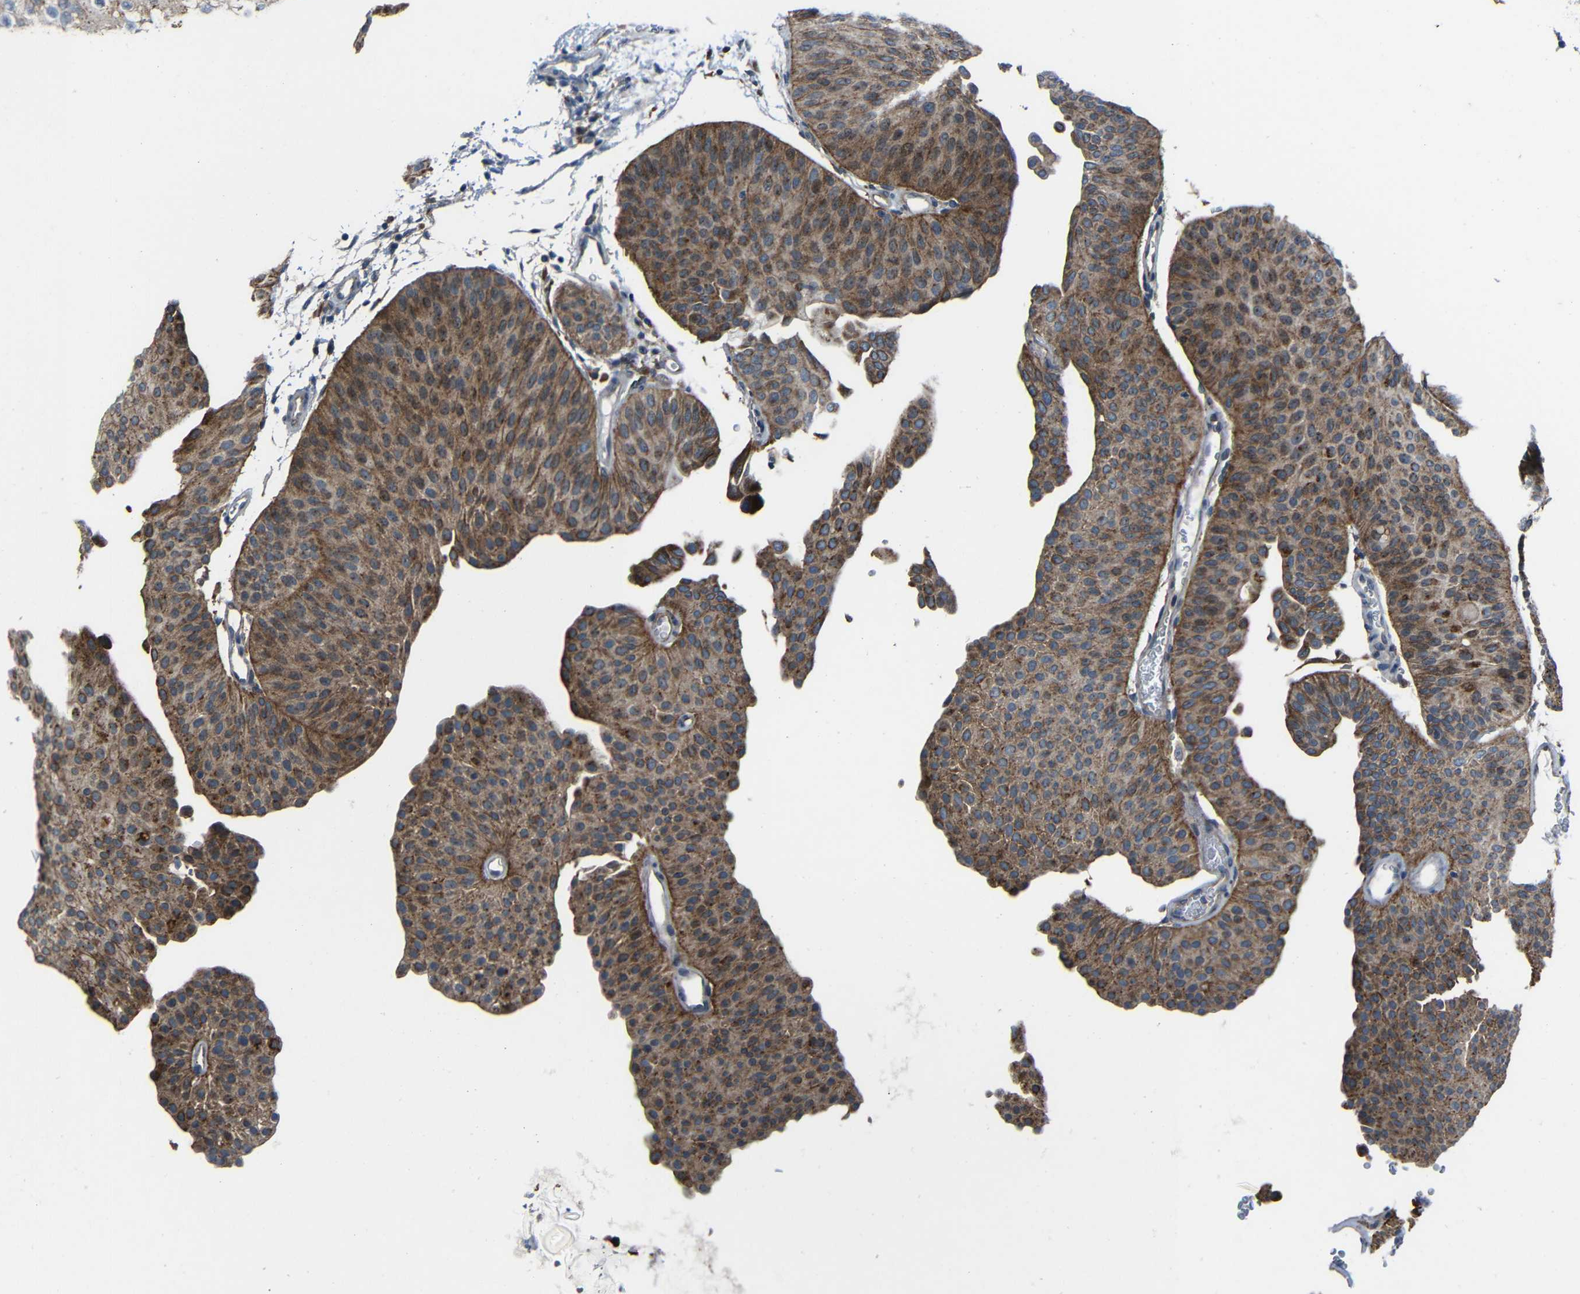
{"staining": {"intensity": "moderate", "quantity": ">75%", "location": "cytoplasmic/membranous"}, "tissue": "urothelial cancer", "cell_type": "Tumor cells", "image_type": "cancer", "snomed": [{"axis": "morphology", "description": "Urothelial carcinoma, Low grade"}, {"axis": "topography", "description": "Urinary bladder"}], "caption": "This is a histology image of immunohistochemistry staining of urothelial cancer, which shows moderate expression in the cytoplasmic/membranous of tumor cells.", "gene": "DNAJC5", "patient": {"sex": "female", "age": 60}}